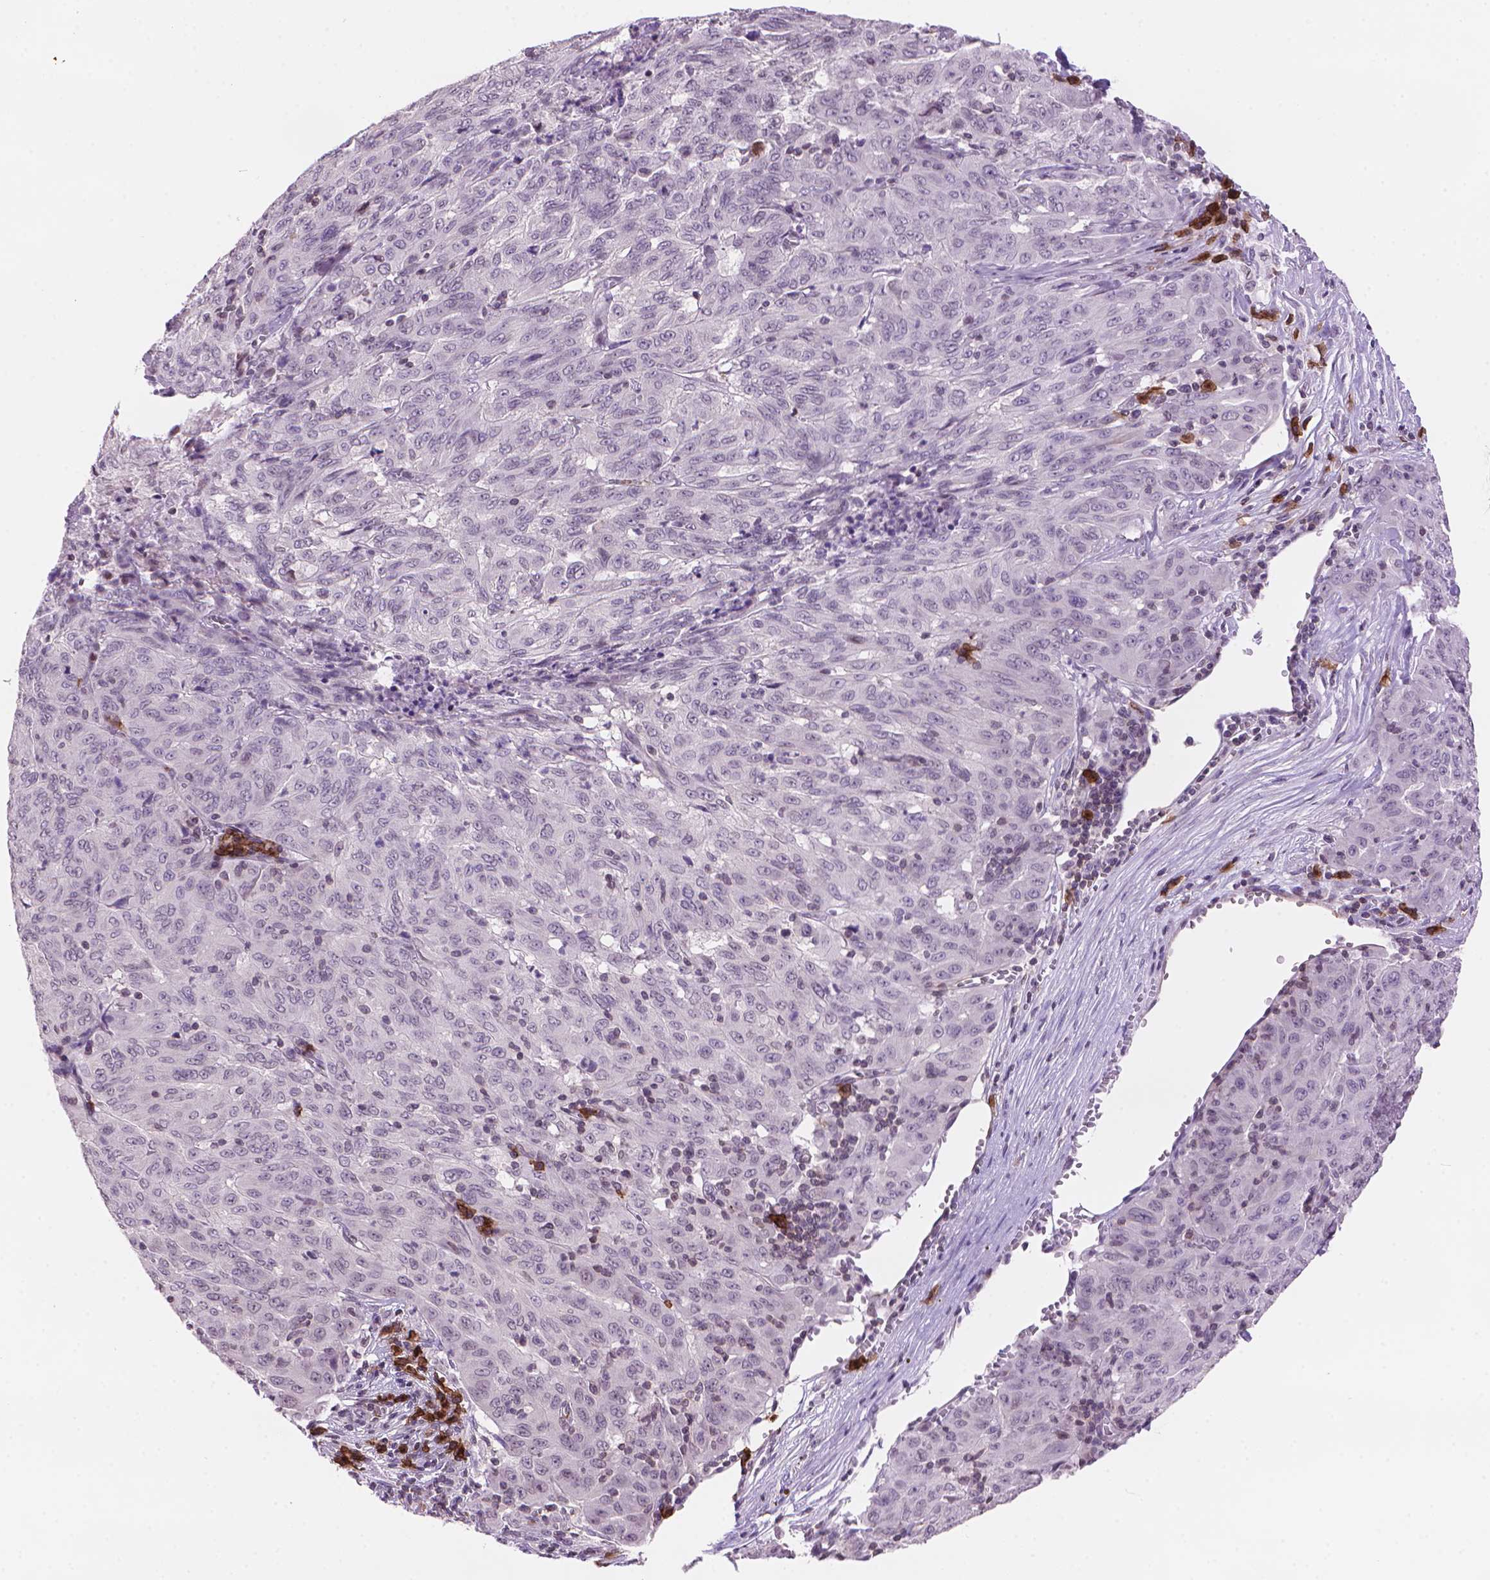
{"staining": {"intensity": "negative", "quantity": "none", "location": "none"}, "tissue": "pancreatic cancer", "cell_type": "Tumor cells", "image_type": "cancer", "snomed": [{"axis": "morphology", "description": "Adenocarcinoma, NOS"}, {"axis": "topography", "description": "Pancreas"}], "caption": "Image shows no significant protein expression in tumor cells of pancreatic adenocarcinoma.", "gene": "TMEM184A", "patient": {"sex": "male", "age": 63}}